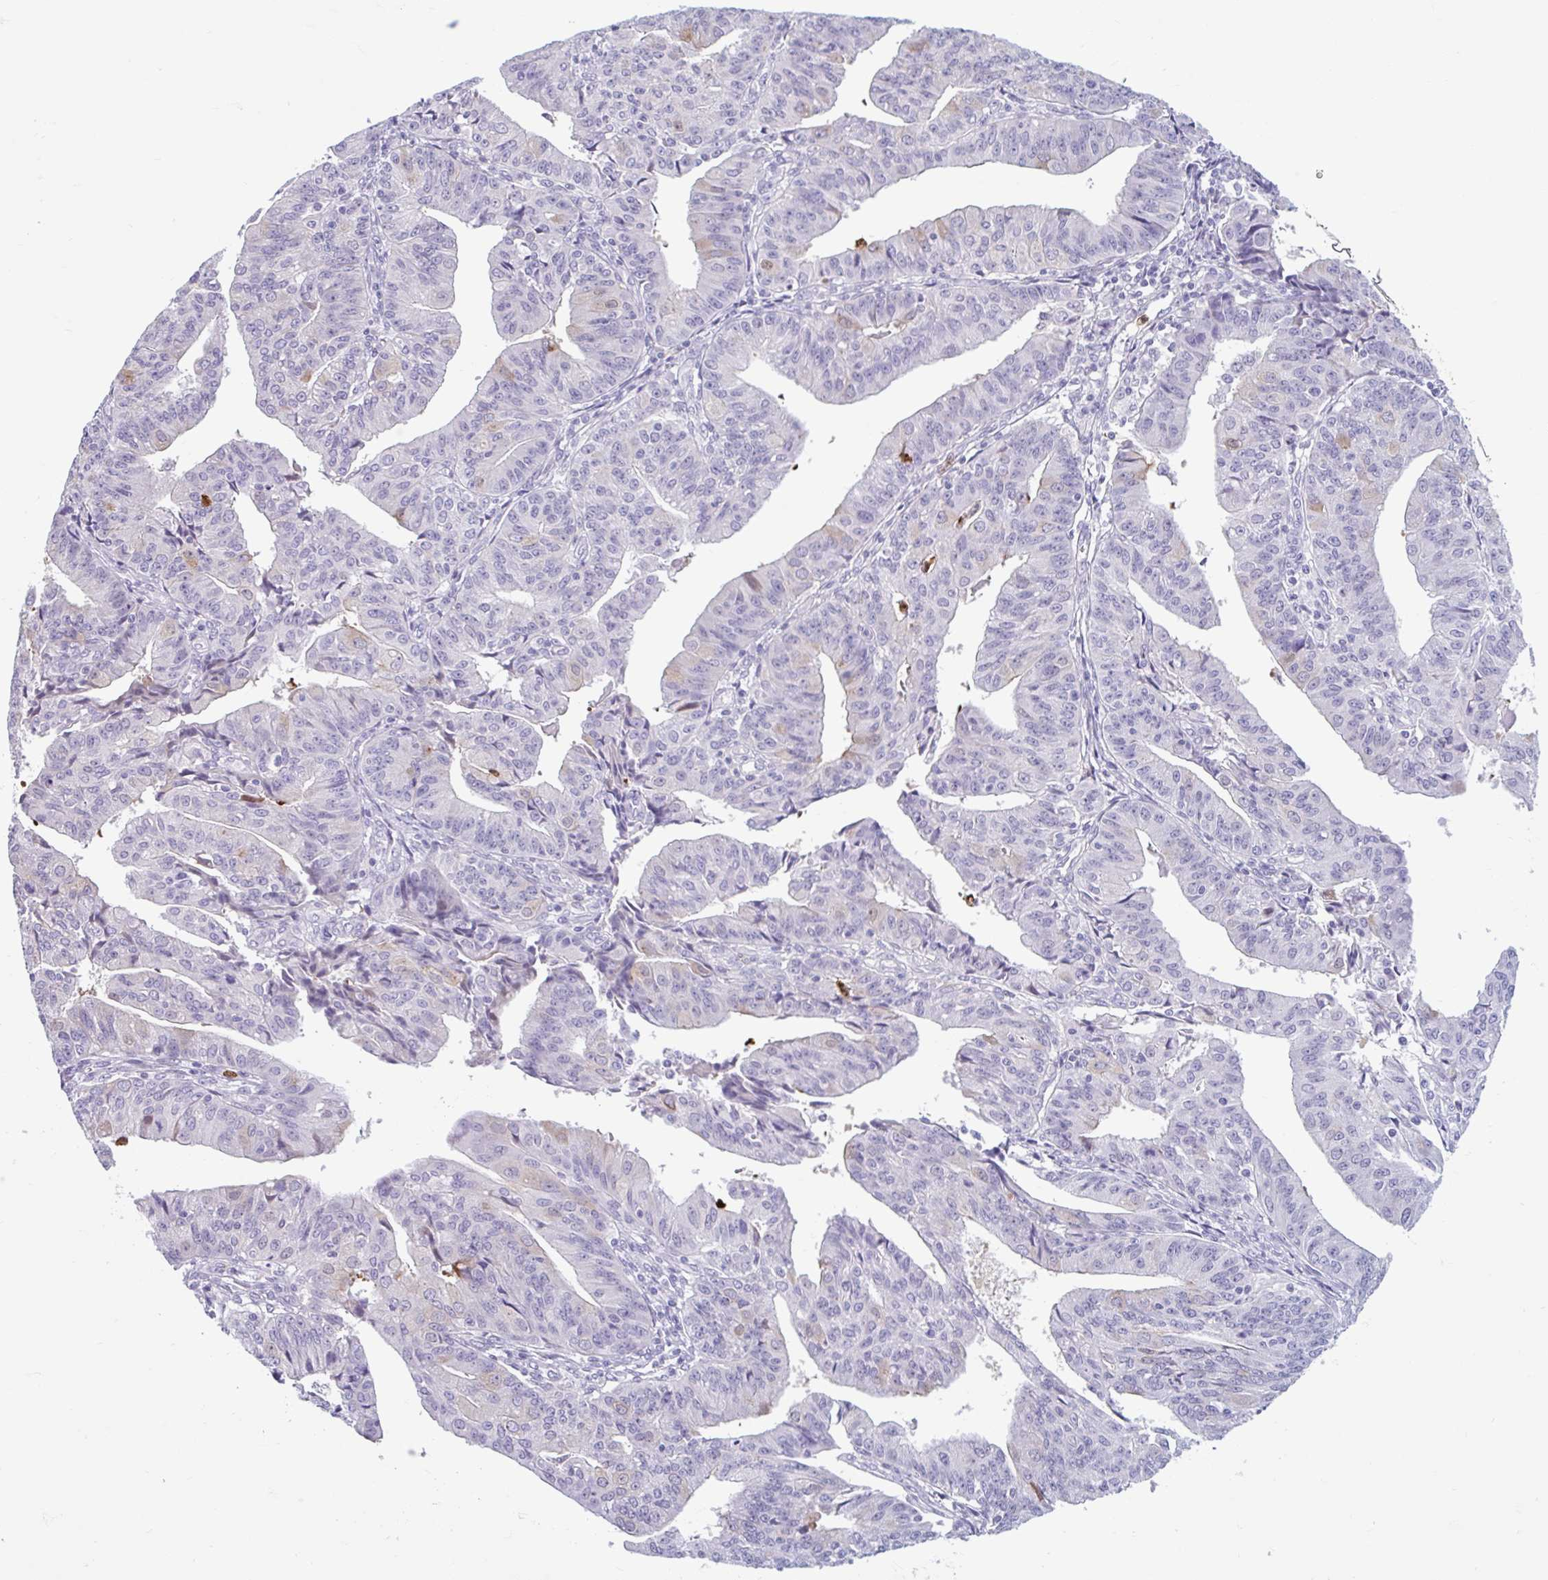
{"staining": {"intensity": "negative", "quantity": "none", "location": "none"}, "tissue": "endometrial cancer", "cell_type": "Tumor cells", "image_type": "cancer", "snomed": [{"axis": "morphology", "description": "Adenocarcinoma, NOS"}, {"axis": "topography", "description": "Endometrium"}], "caption": "A high-resolution micrograph shows immunohistochemistry staining of endometrial cancer, which demonstrates no significant expression in tumor cells.", "gene": "CEP120", "patient": {"sex": "female", "age": 56}}